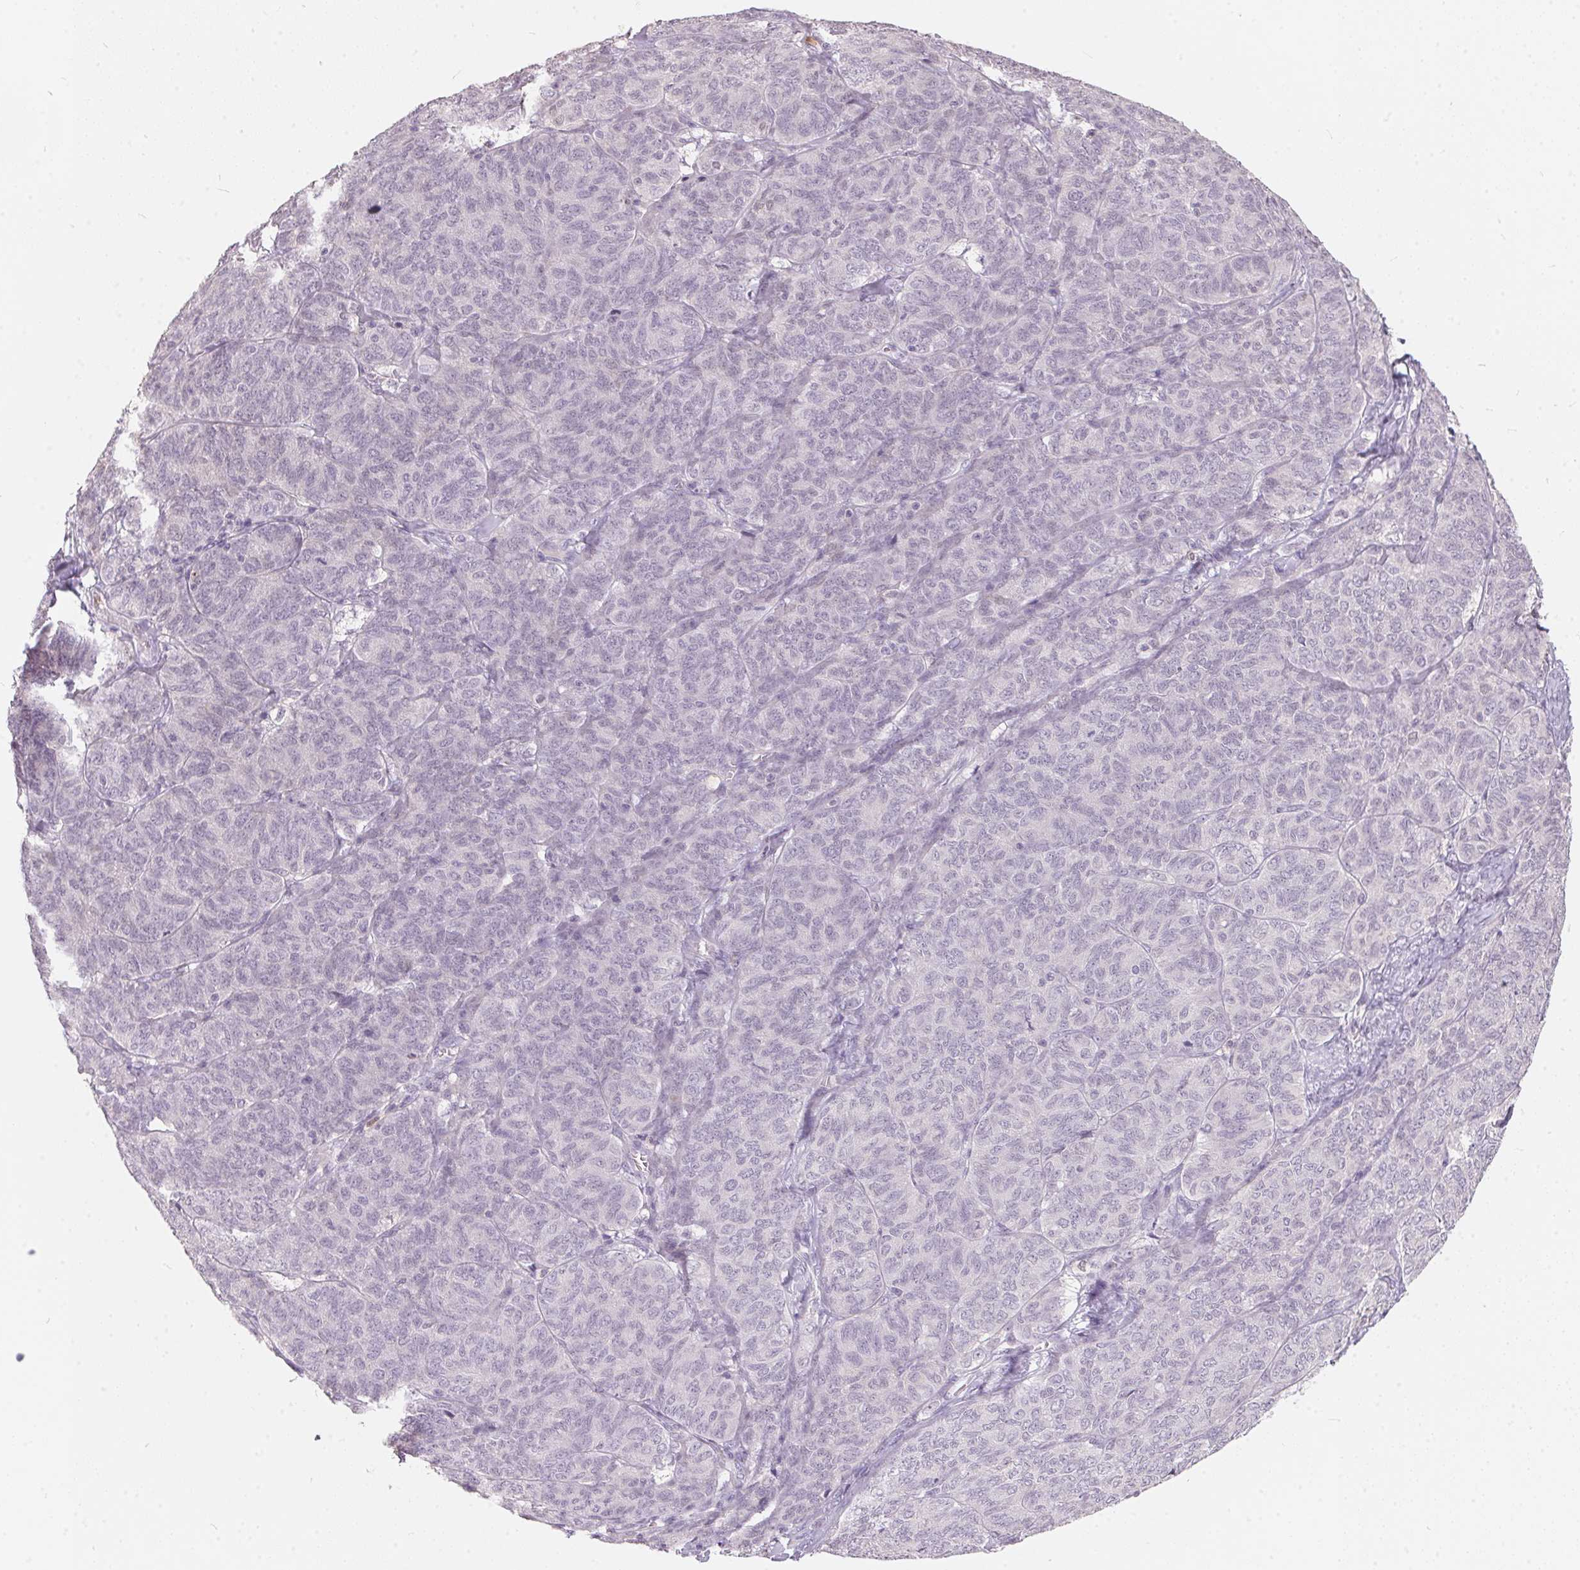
{"staining": {"intensity": "negative", "quantity": "none", "location": "none"}, "tissue": "ovarian cancer", "cell_type": "Tumor cells", "image_type": "cancer", "snomed": [{"axis": "morphology", "description": "Carcinoma, endometroid"}, {"axis": "topography", "description": "Ovary"}], "caption": "There is no significant staining in tumor cells of endometroid carcinoma (ovarian). (DAB (3,3'-diaminobenzidine) immunohistochemistry (IHC) with hematoxylin counter stain).", "gene": "SERPINB1", "patient": {"sex": "female", "age": 80}}